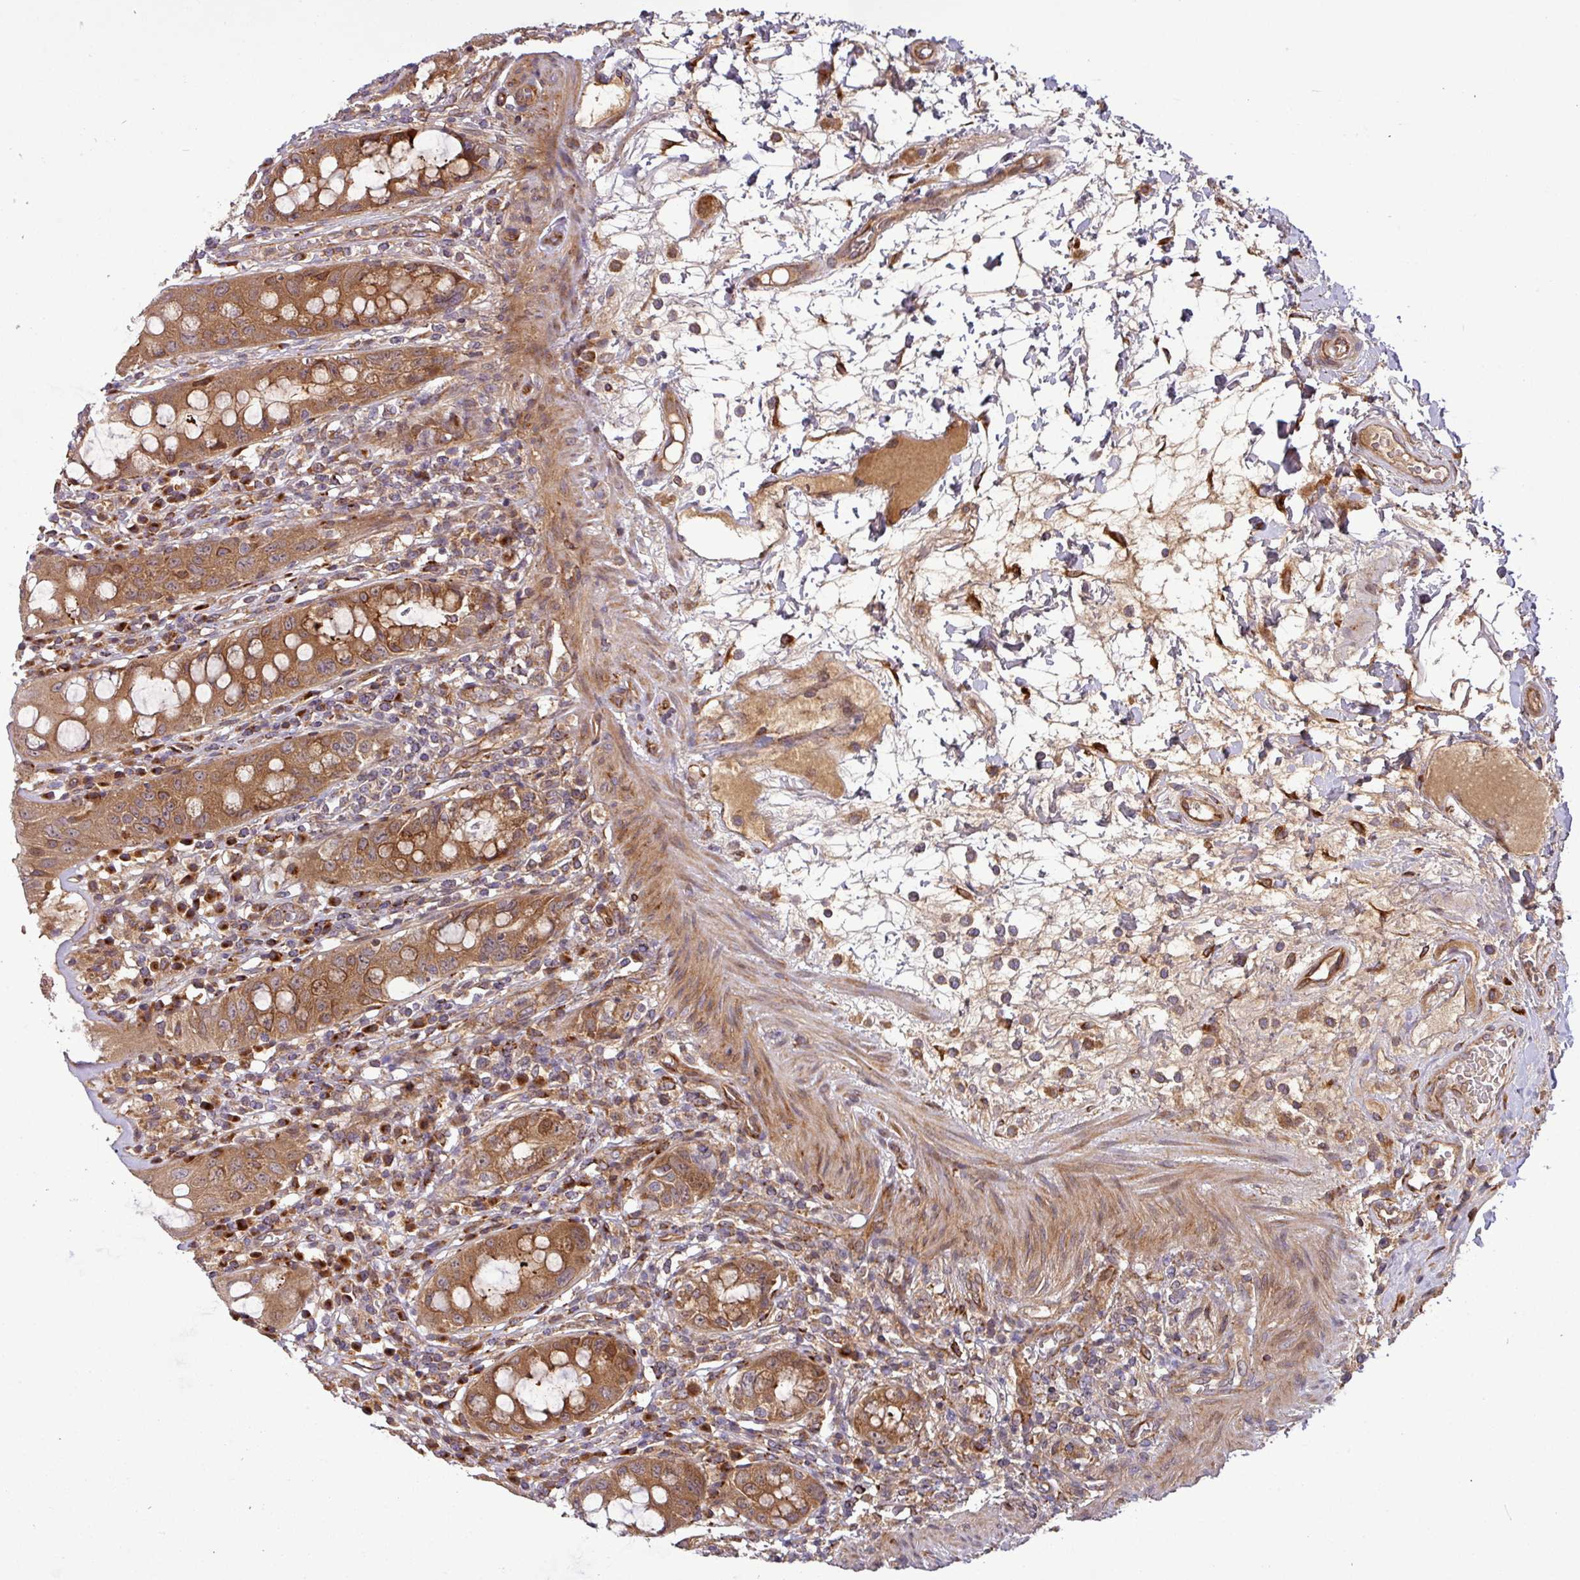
{"staining": {"intensity": "strong", "quantity": ">75%", "location": "cytoplasmic/membranous"}, "tissue": "rectum", "cell_type": "Glandular cells", "image_type": "normal", "snomed": [{"axis": "morphology", "description": "Normal tissue, NOS"}, {"axis": "topography", "description": "Rectum"}], "caption": "Immunohistochemistry (IHC) histopathology image of normal rectum stained for a protein (brown), which demonstrates high levels of strong cytoplasmic/membranous expression in approximately >75% of glandular cells.", "gene": "ART1", "patient": {"sex": "female", "age": 57}}